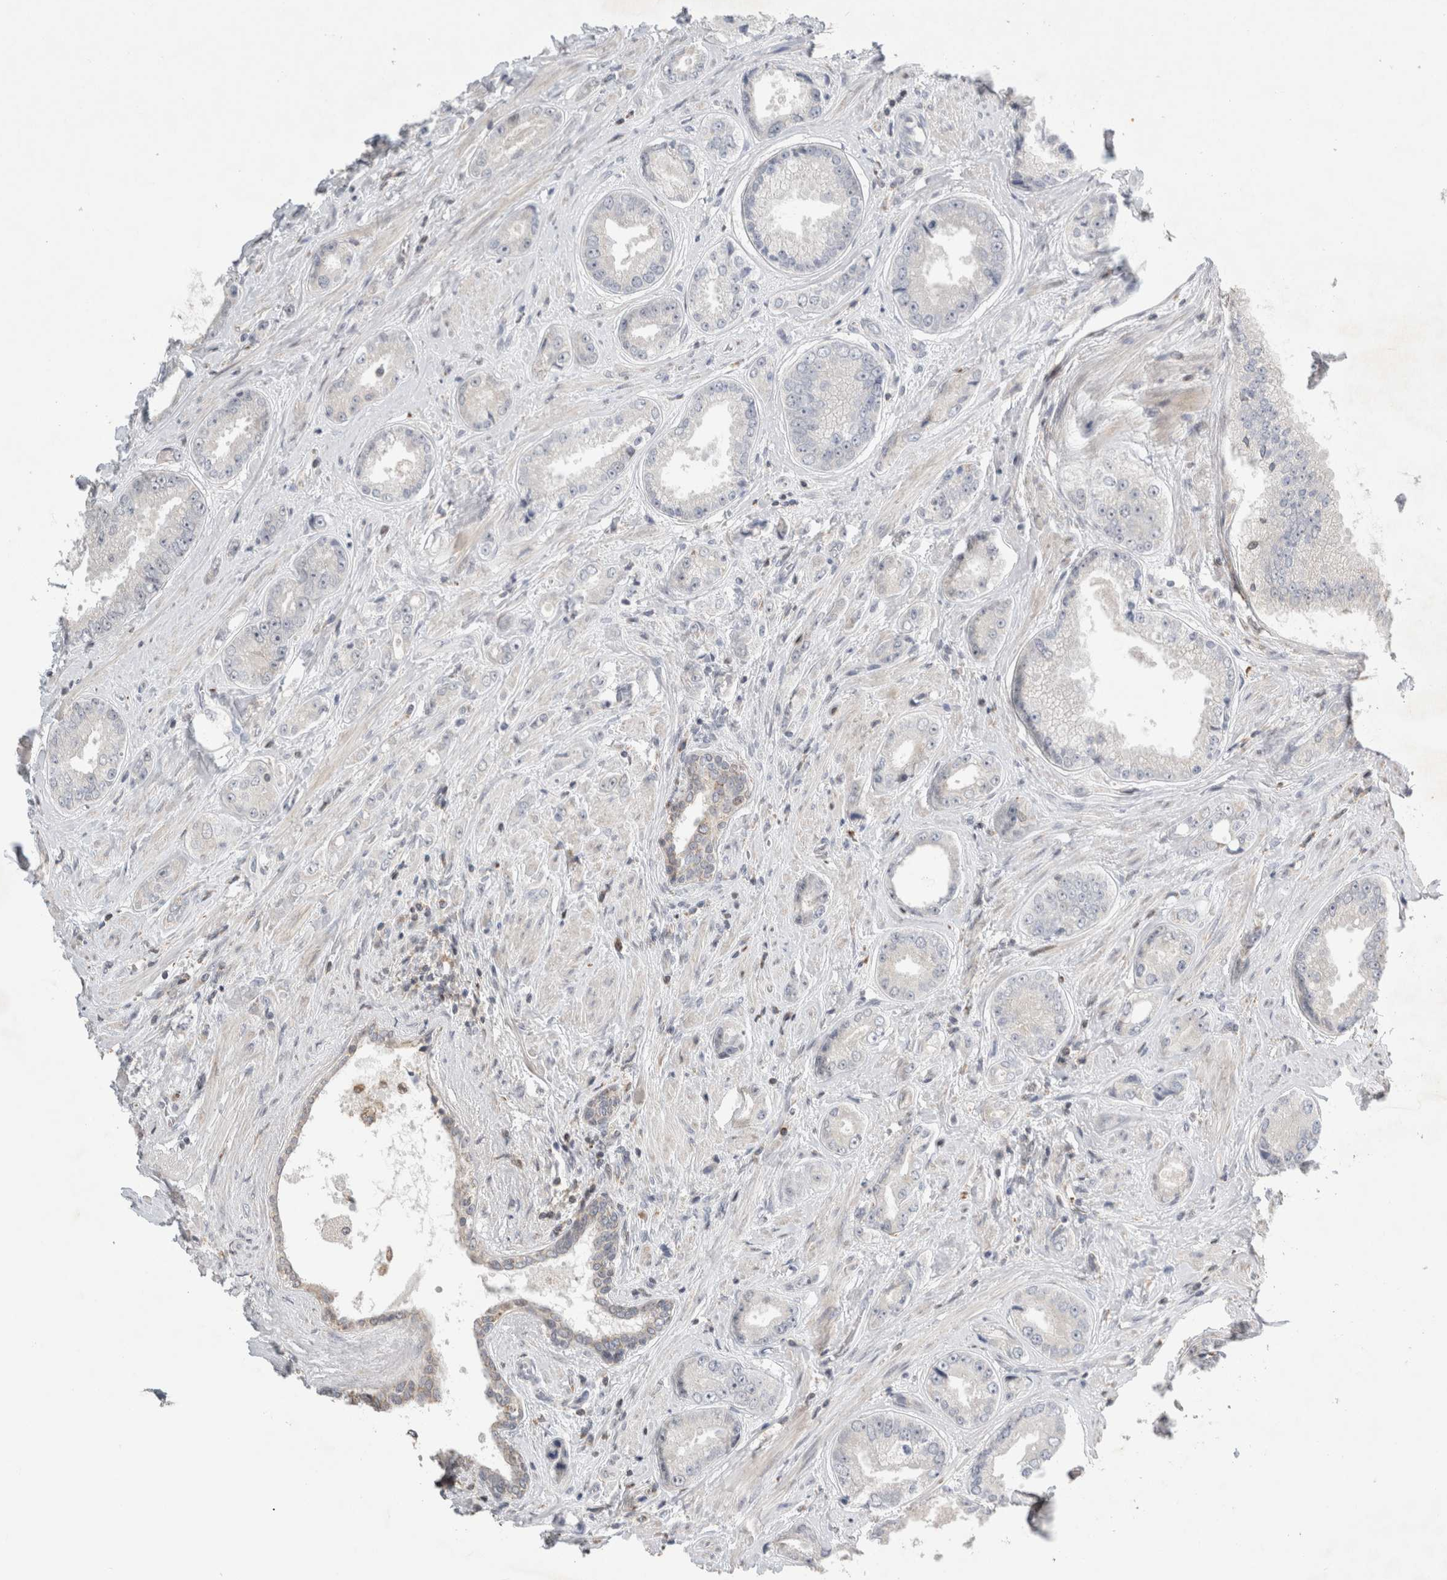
{"staining": {"intensity": "negative", "quantity": "none", "location": "none"}, "tissue": "prostate cancer", "cell_type": "Tumor cells", "image_type": "cancer", "snomed": [{"axis": "morphology", "description": "Adenocarcinoma, High grade"}, {"axis": "topography", "description": "Prostate"}], "caption": "Protein analysis of prostate cancer (high-grade adenocarcinoma) displays no significant positivity in tumor cells.", "gene": "AGMAT", "patient": {"sex": "male", "age": 61}}